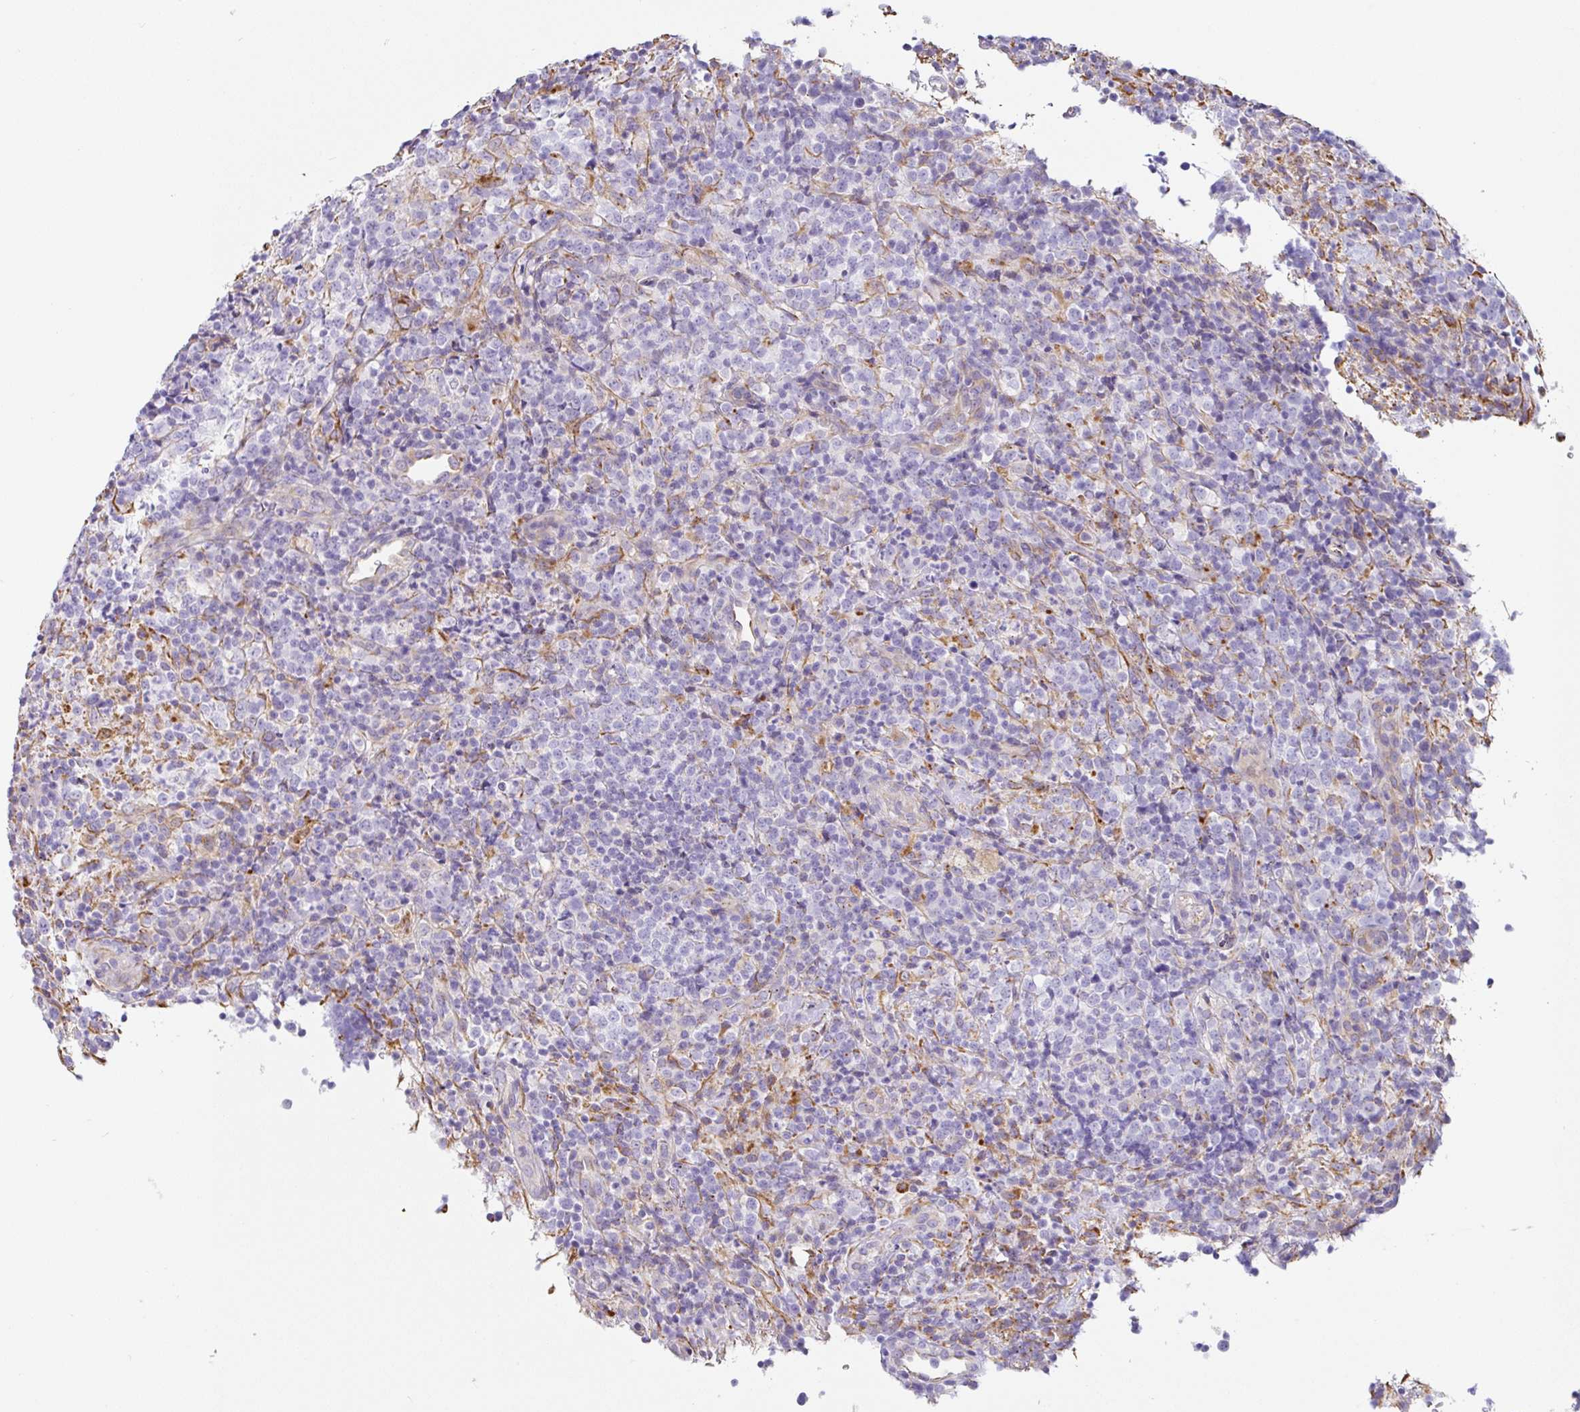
{"staining": {"intensity": "negative", "quantity": "none", "location": "none"}, "tissue": "lymphoma", "cell_type": "Tumor cells", "image_type": "cancer", "snomed": [{"axis": "morphology", "description": "Malignant lymphoma, non-Hodgkin's type, High grade"}, {"axis": "topography", "description": "Lymph node"}], "caption": "There is no significant staining in tumor cells of lymphoma. (DAB (3,3'-diaminobenzidine) immunohistochemistry (IHC), high magnification).", "gene": "DKK4", "patient": {"sex": "male", "age": 54}}